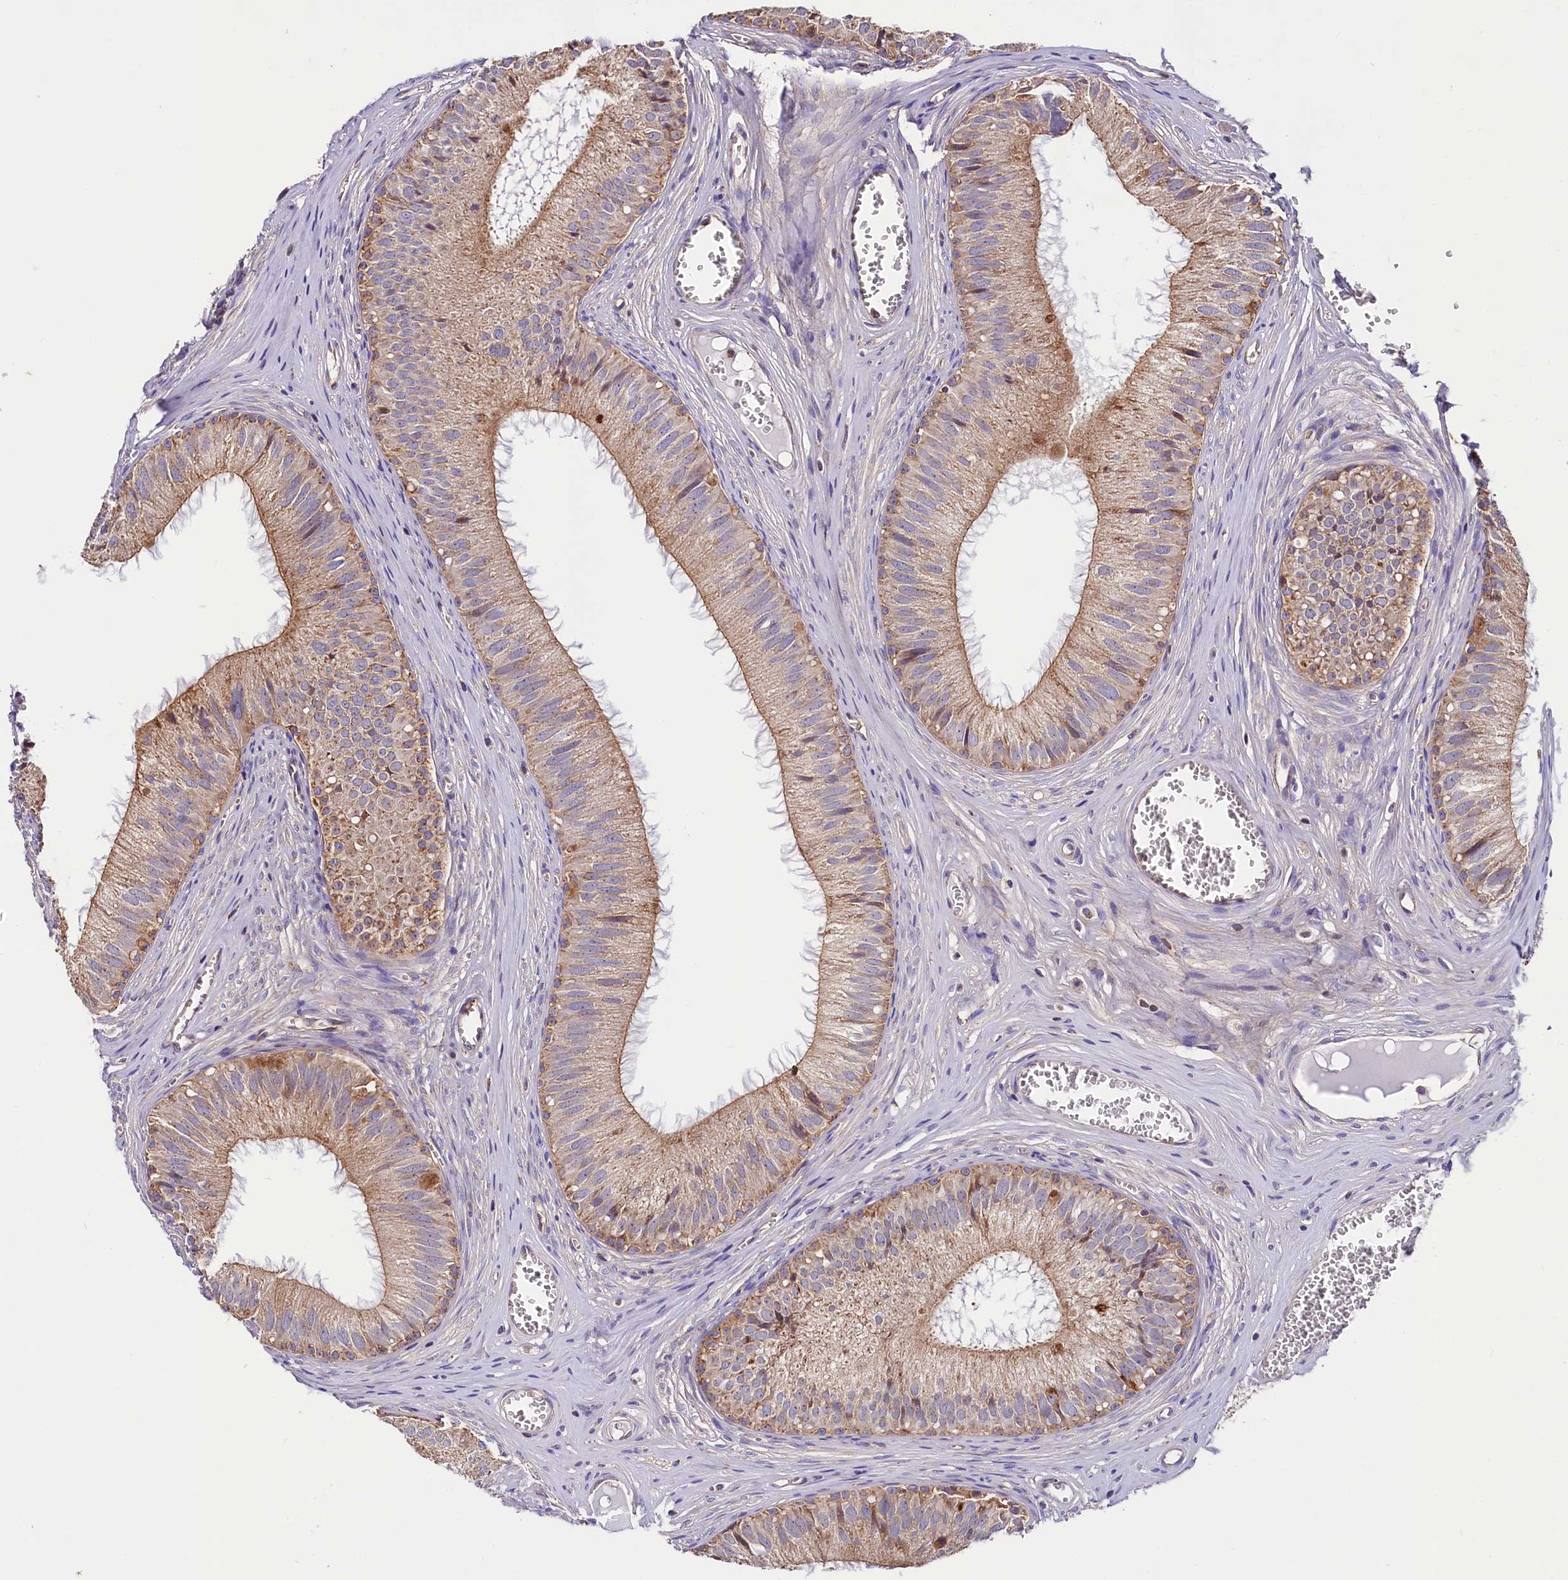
{"staining": {"intensity": "moderate", "quantity": ">75%", "location": "cytoplasmic/membranous"}, "tissue": "epididymis", "cell_type": "Glandular cells", "image_type": "normal", "snomed": [{"axis": "morphology", "description": "Normal tissue, NOS"}, {"axis": "topography", "description": "Epididymis"}], "caption": "The image demonstrates staining of benign epididymis, revealing moderate cytoplasmic/membranous protein staining (brown color) within glandular cells. (Stains: DAB in brown, nuclei in blue, Microscopy: brightfield microscopy at high magnification).", "gene": "NUDT15", "patient": {"sex": "male", "age": 36}}